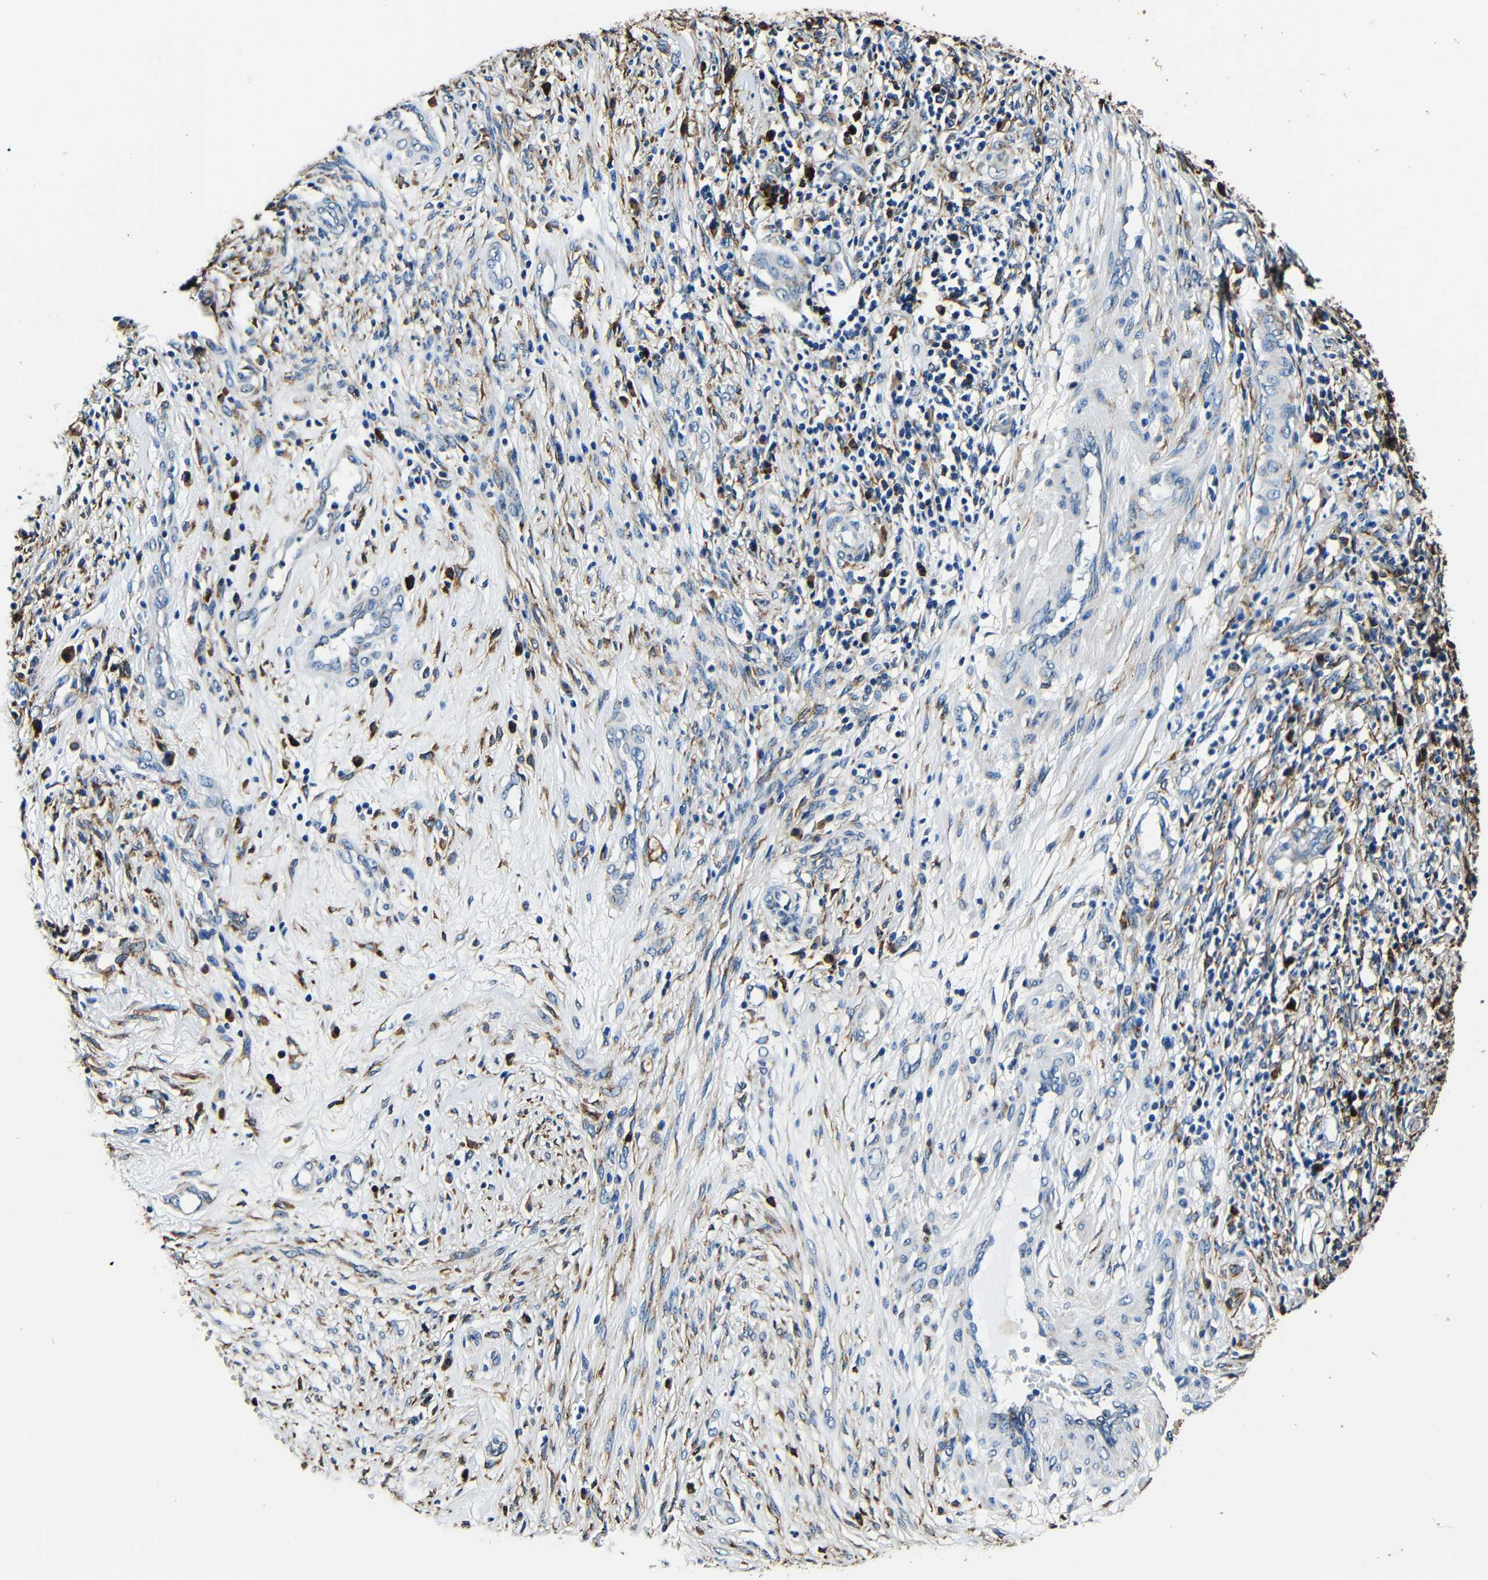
{"staining": {"intensity": "moderate", "quantity": ">75%", "location": "cytoplasmic/membranous"}, "tissue": "cervical cancer", "cell_type": "Tumor cells", "image_type": "cancer", "snomed": [{"axis": "morphology", "description": "Normal tissue, NOS"}, {"axis": "morphology", "description": "Squamous cell carcinoma, NOS"}, {"axis": "topography", "description": "Cervix"}], "caption": "A brown stain shows moderate cytoplasmic/membranous positivity of a protein in human cervical cancer (squamous cell carcinoma) tumor cells.", "gene": "RRBP1", "patient": {"sex": "female", "age": 39}}